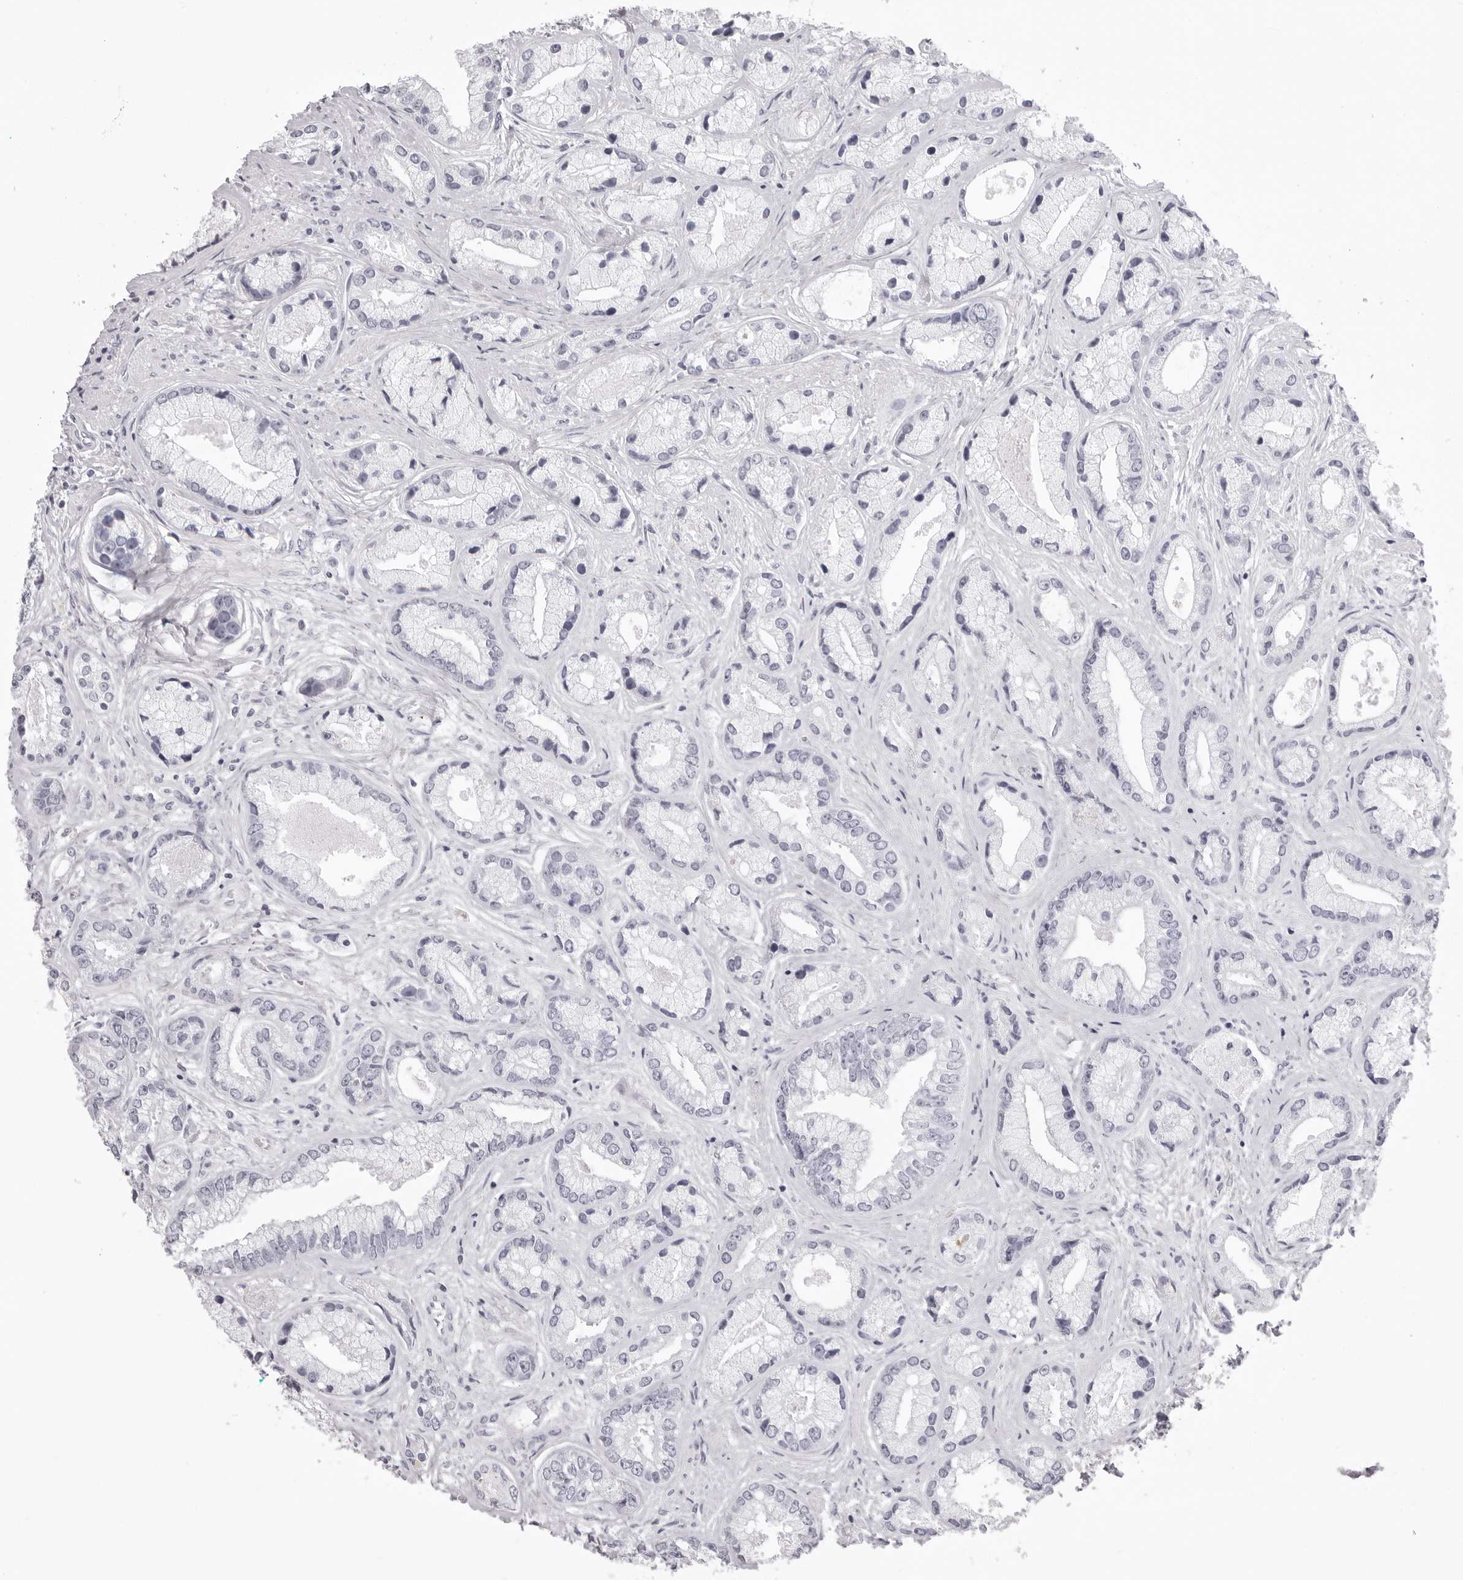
{"staining": {"intensity": "negative", "quantity": "none", "location": "none"}, "tissue": "prostate cancer", "cell_type": "Tumor cells", "image_type": "cancer", "snomed": [{"axis": "morphology", "description": "Adenocarcinoma, High grade"}, {"axis": "topography", "description": "Prostate"}], "caption": "Photomicrograph shows no protein positivity in tumor cells of high-grade adenocarcinoma (prostate) tissue. (DAB (3,3'-diaminobenzidine) immunohistochemistry with hematoxylin counter stain).", "gene": "CST1", "patient": {"sex": "male", "age": 61}}